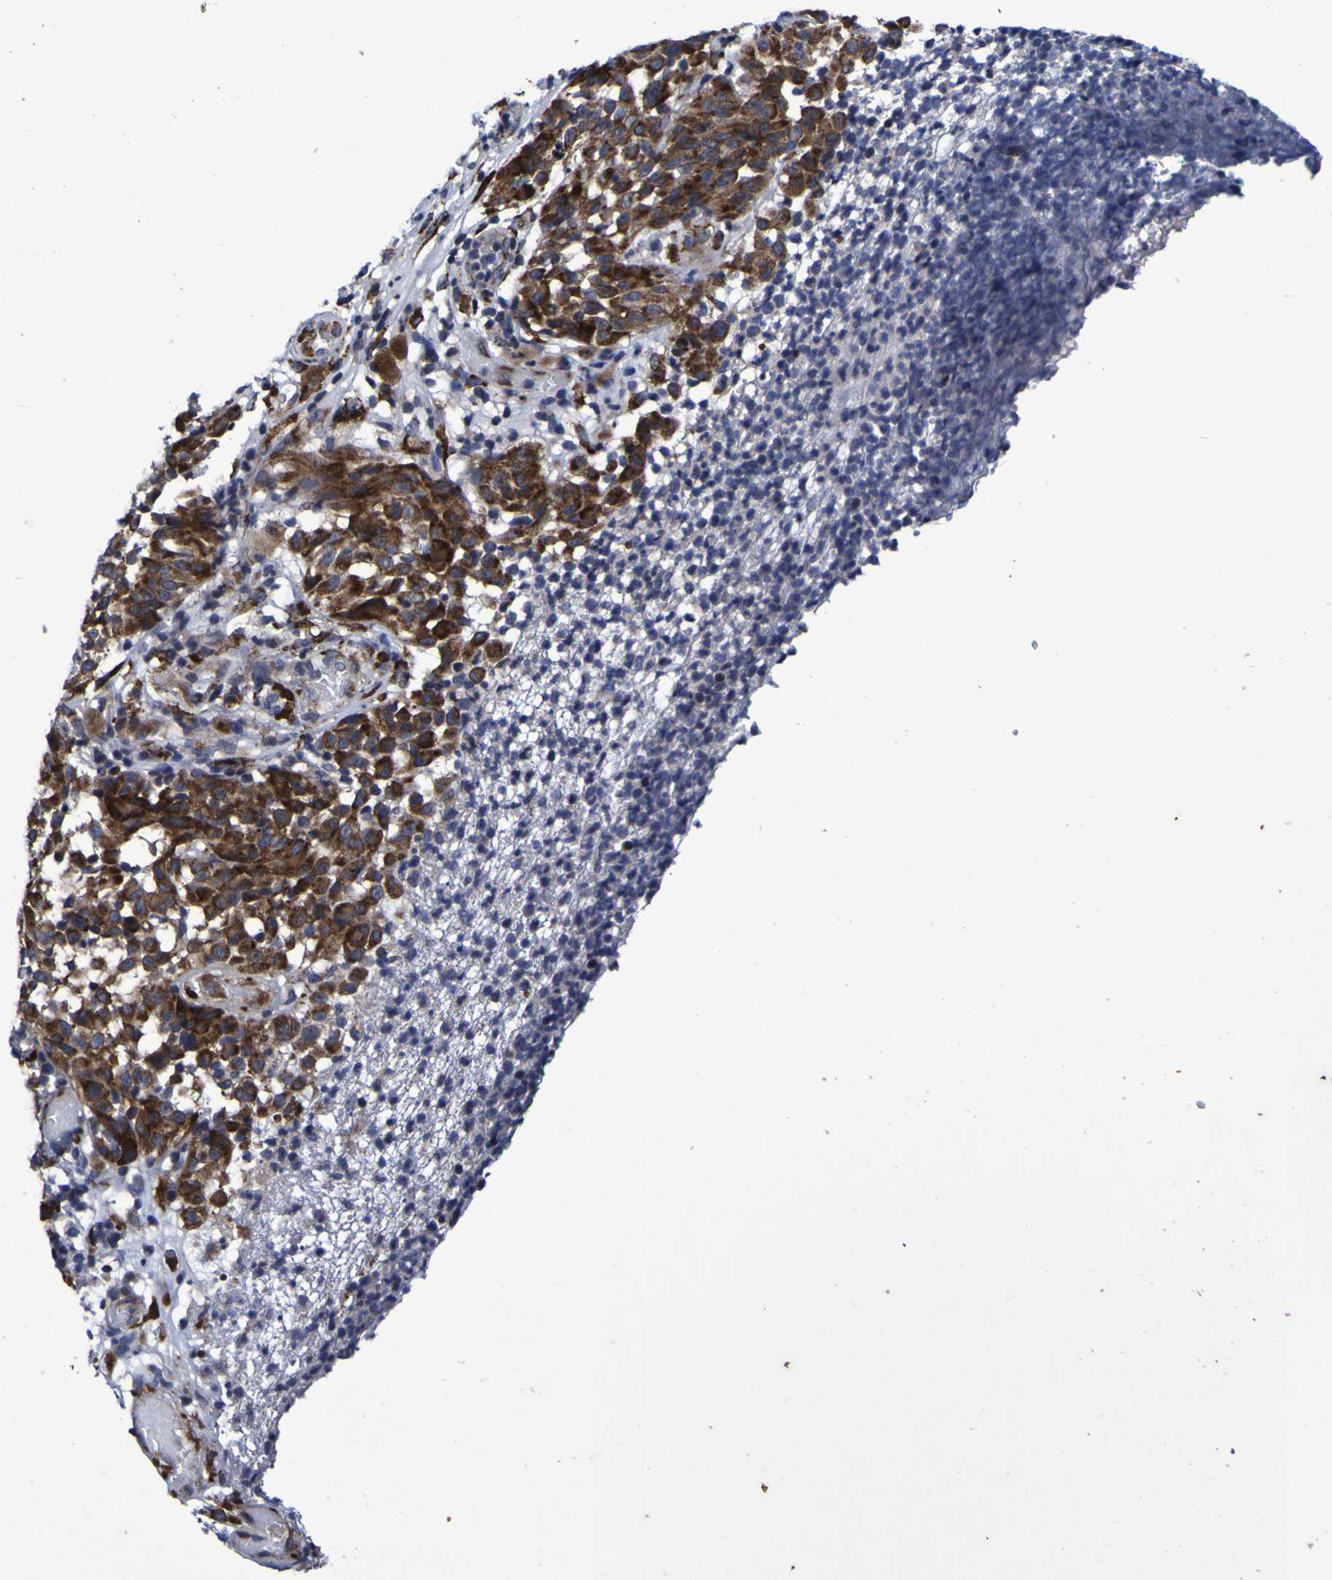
{"staining": {"intensity": "moderate", "quantity": ">75%", "location": "cytoplasmic/membranous"}, "tissue": "melanoma", "cell_type": "Tumor cells", "image_type": "cancer", "snomed": [{"axis": "morphology", "description": "Malignant melanoma, NOS"}, {"axis": "topography", "description": "Skin"}], "caption": "DAB (3,3'-diaminobenzidine) immunohistochemical staining of human malignant melanoma reveals moderate cytoplasmic/membranous protein staining in about >75% of tumor cells. (Brightfield microscopy of DAB IHC at high magnification).", "gene": "P3H1", "patient": {"sex": "female", "age": 46}}